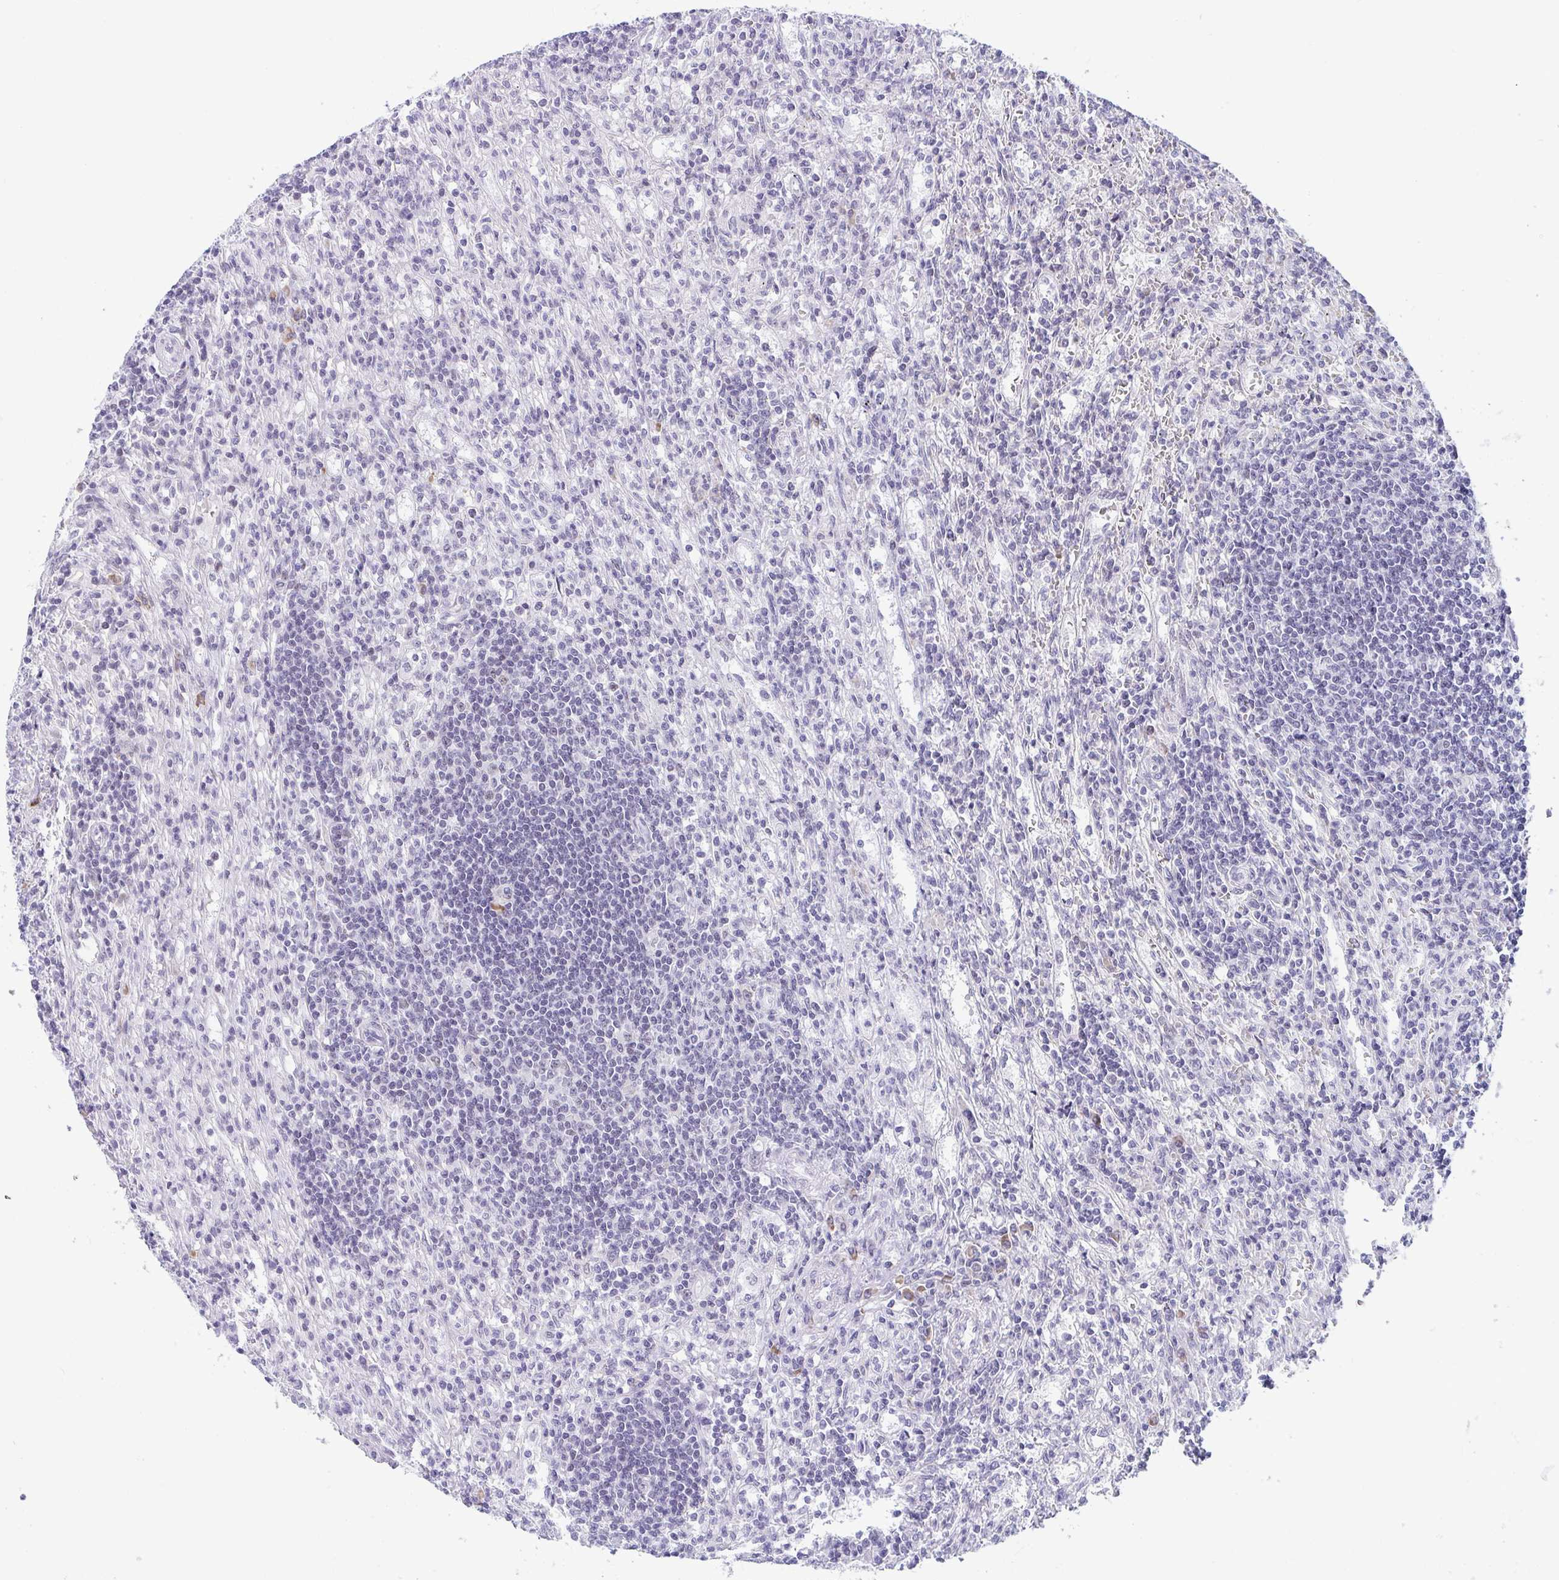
{"staining": {"intensity": "negative", "quantity": "none", "location": "none"}, "tissue": "lymphoma", "cell_type": "Tumor cells", "image_type": "cancer", "snomed": [{"axis": "morphology", "description": "Malignant lymphoma, non-Hodgkin's type, Low grade"}, {"axis": "topography", "description": "Spleen"}], "caption": "Immunohistochemistry image of human lymphoma stained for a protein (brown), which demonstrates no expression in tumor cells.", "gene": "WDR72", "patient": {"sex": "male", "age": 76}}